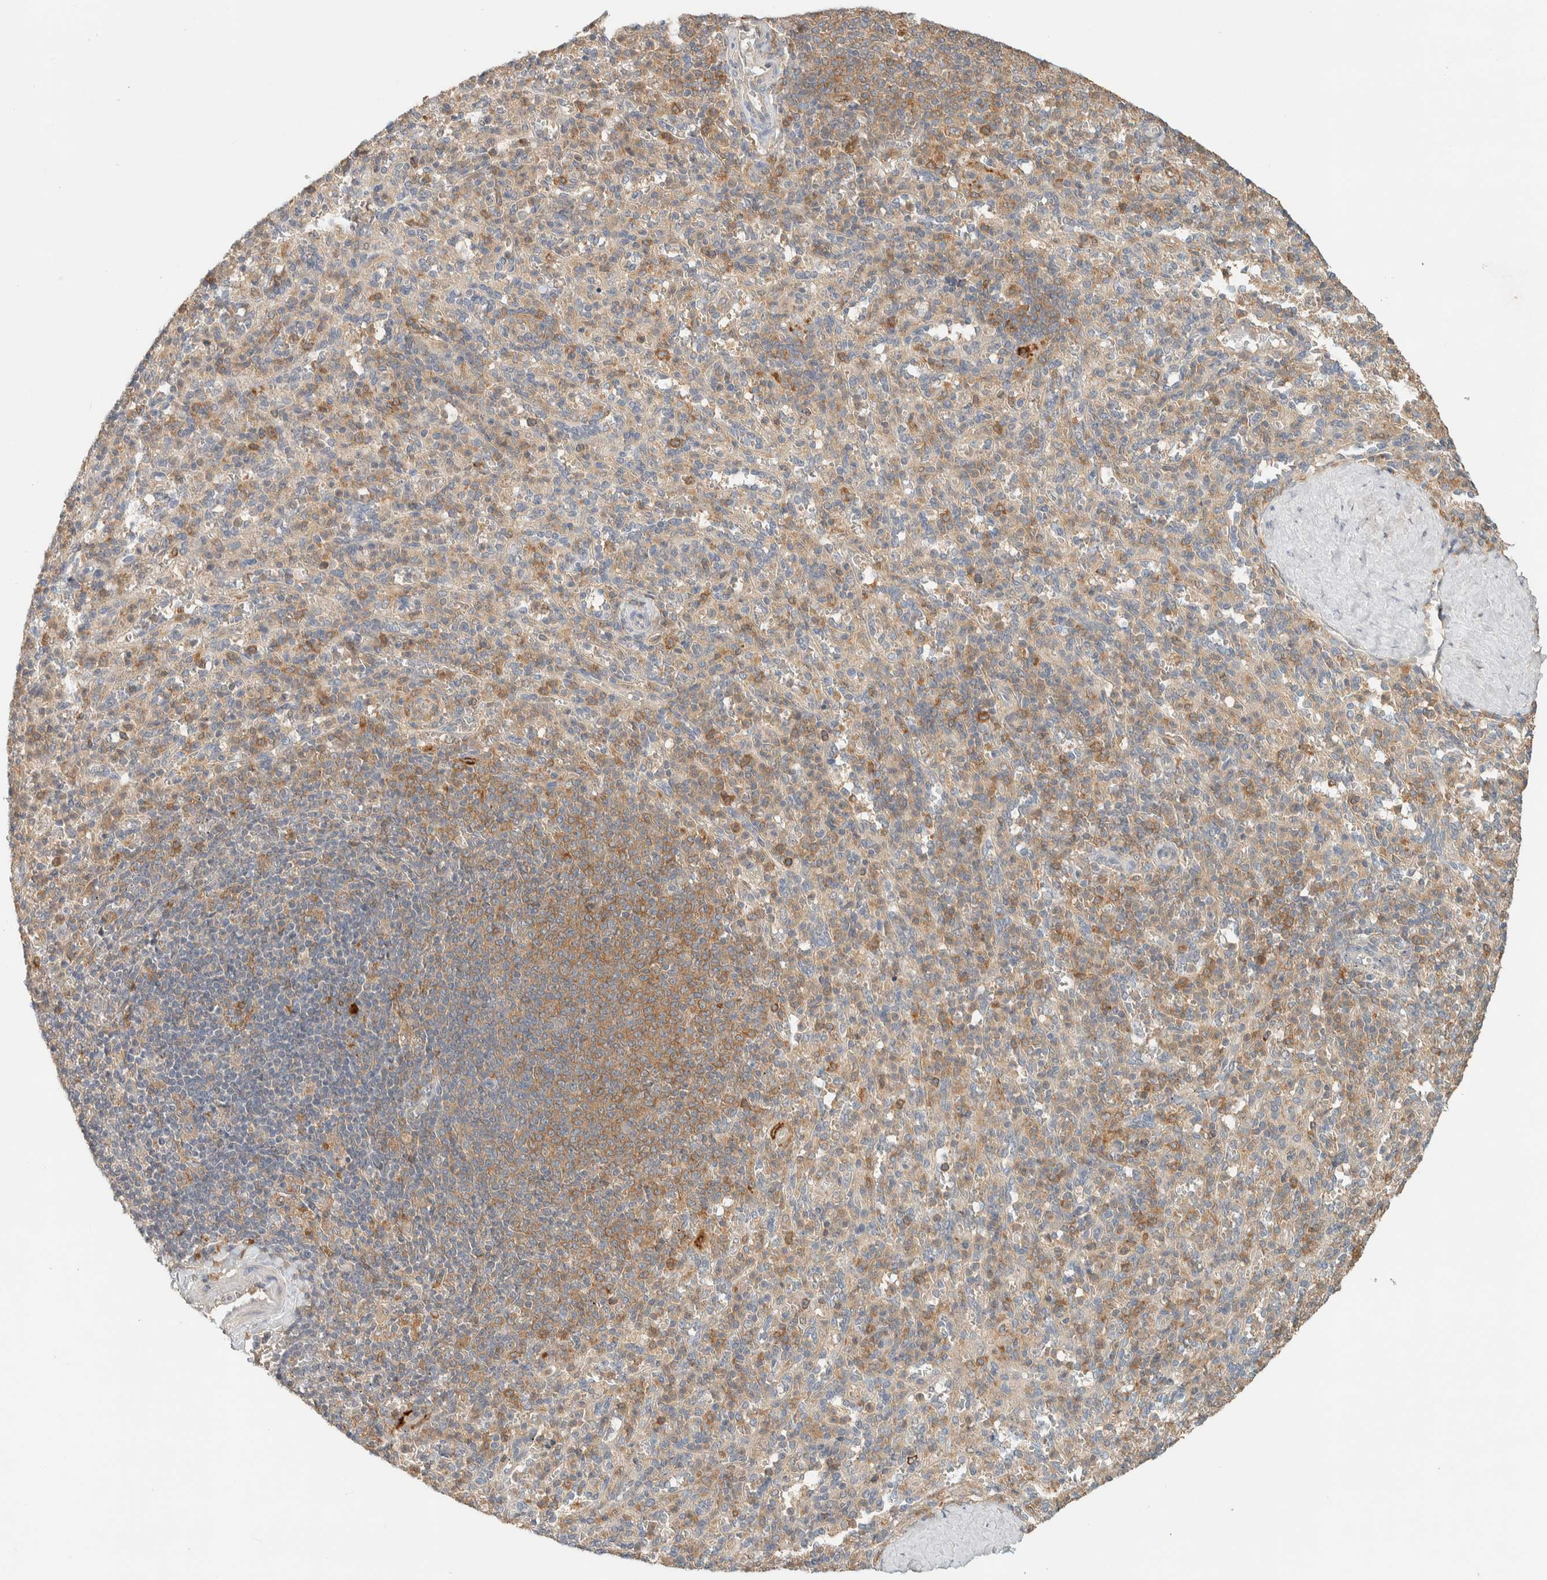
{"staining": {"intensity": "moderate", "quantity": "<25%", "location": "cytoplasmic/membranous"}, "tissue": "spleen", "cell_type": "Cells in red pulp", "image_type": "normal", "snomed": [{"axis": "morphology", "description": "Normal tissue, NOS"}, {"axis": "topography", "description": "Spleen"}], "caption": "Approximately <25% of cells in red pulp in unremarkable human spleen show moderate cytoplasmic/membranous protein staining as visualized by brown immunohistochemical staining.", "gene": "RAB11FIP1", "patient": {"sex": "male", "age": 36}}